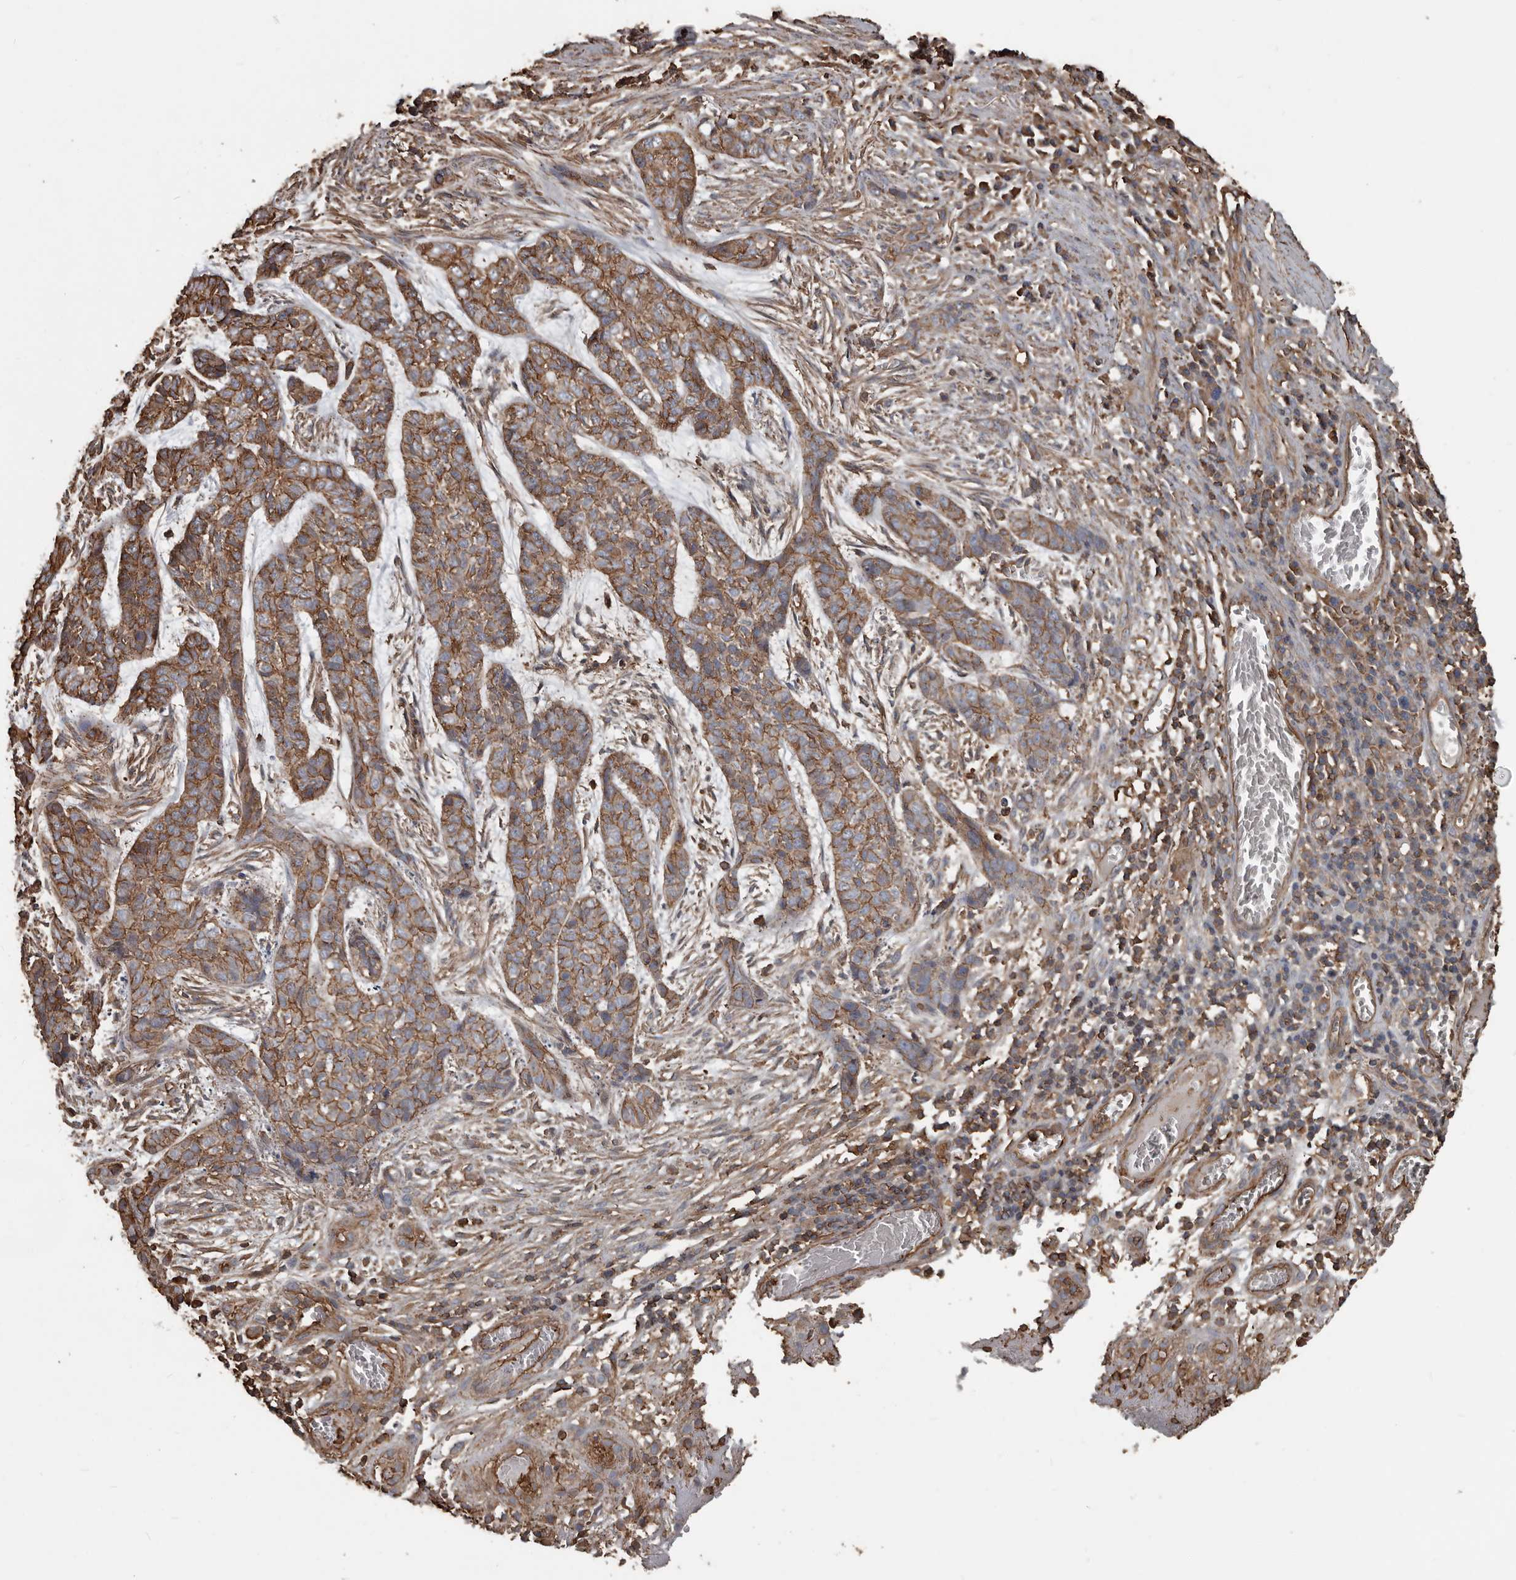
{"staining": {"intensity": "moderate", "quantity": "25%-75%", "location": "cytoplasmic/membranous"}, "tissue": "skin cancer", "cell_type": "Tumor cells", "image_type": "cancer", "snomed": [{"axis": "morphology", "description": "Basal cell carcinoma"}, {"axis": "topography", "description": "Skin"}], "caption": "Tumor cells reveal medium levels of moderate cytoplasmic/membranous positivity in approximately 25%-75% of cells in basal cell carcinoma (skin).", "gene": "DENND6B", "patient": {"sex": "female", "age": 64}}